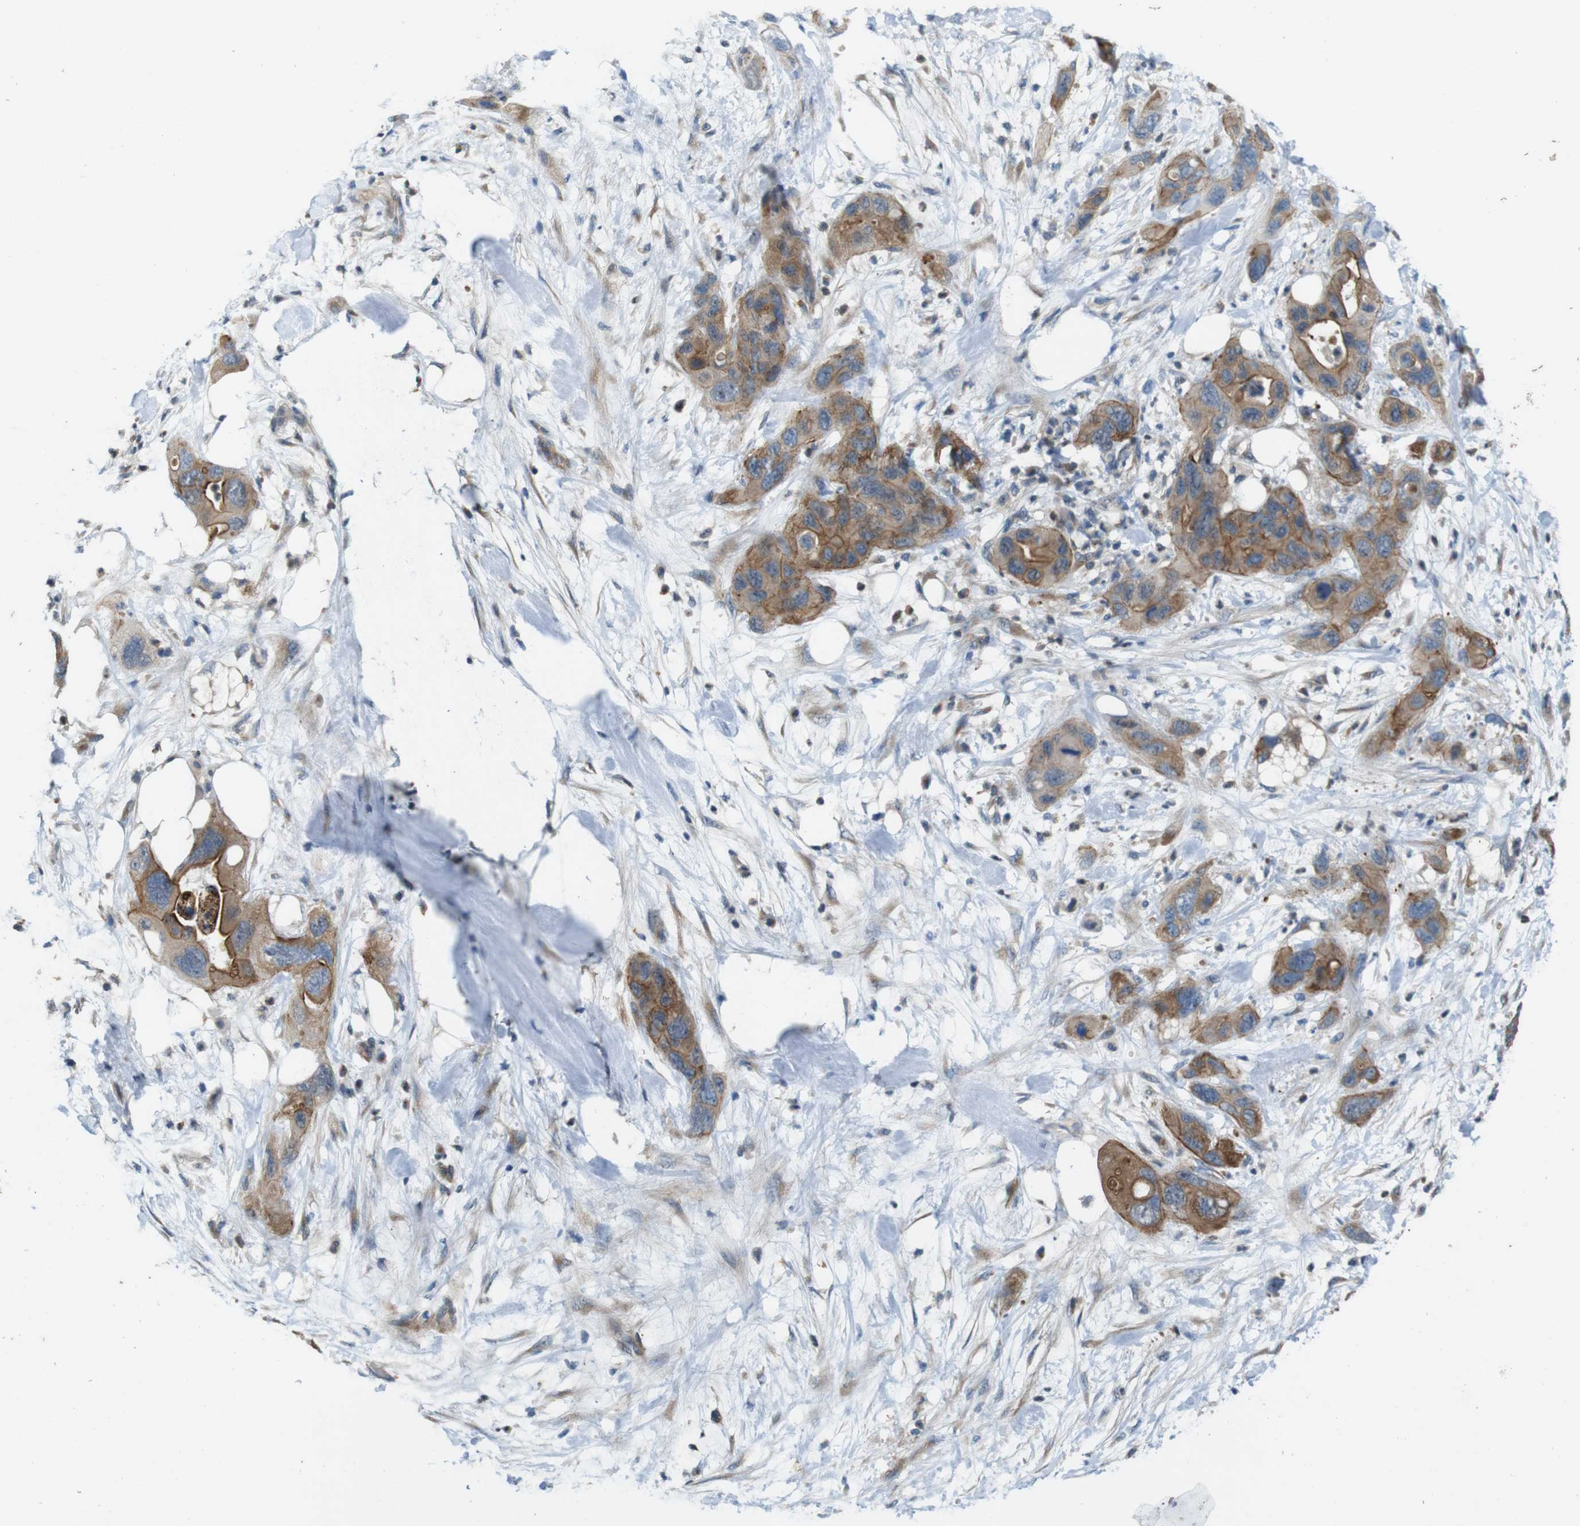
{"staining": {"intensity": "weak", "quantity": ">75%", "location": "cytoplasmic/membranous"}, "tissue": "pancreatic cancer", "cell_type": "Tumor cells", "image_type": "cancer", "snomed": [{"axis": "morphology", "description": "Adenocarcinoma, NOS"}, {"axis": "topography", "description": "Pancreas"}], "caption": "This is a micrograph of immunohistochemistry (IHC) staining of adenocarcinoma (pancreatic), which shows weak staining in the cytoplasmic/membranous of tumor cells.", "gene": "SKI", "patient": {"sex": "female", "age": 71}}